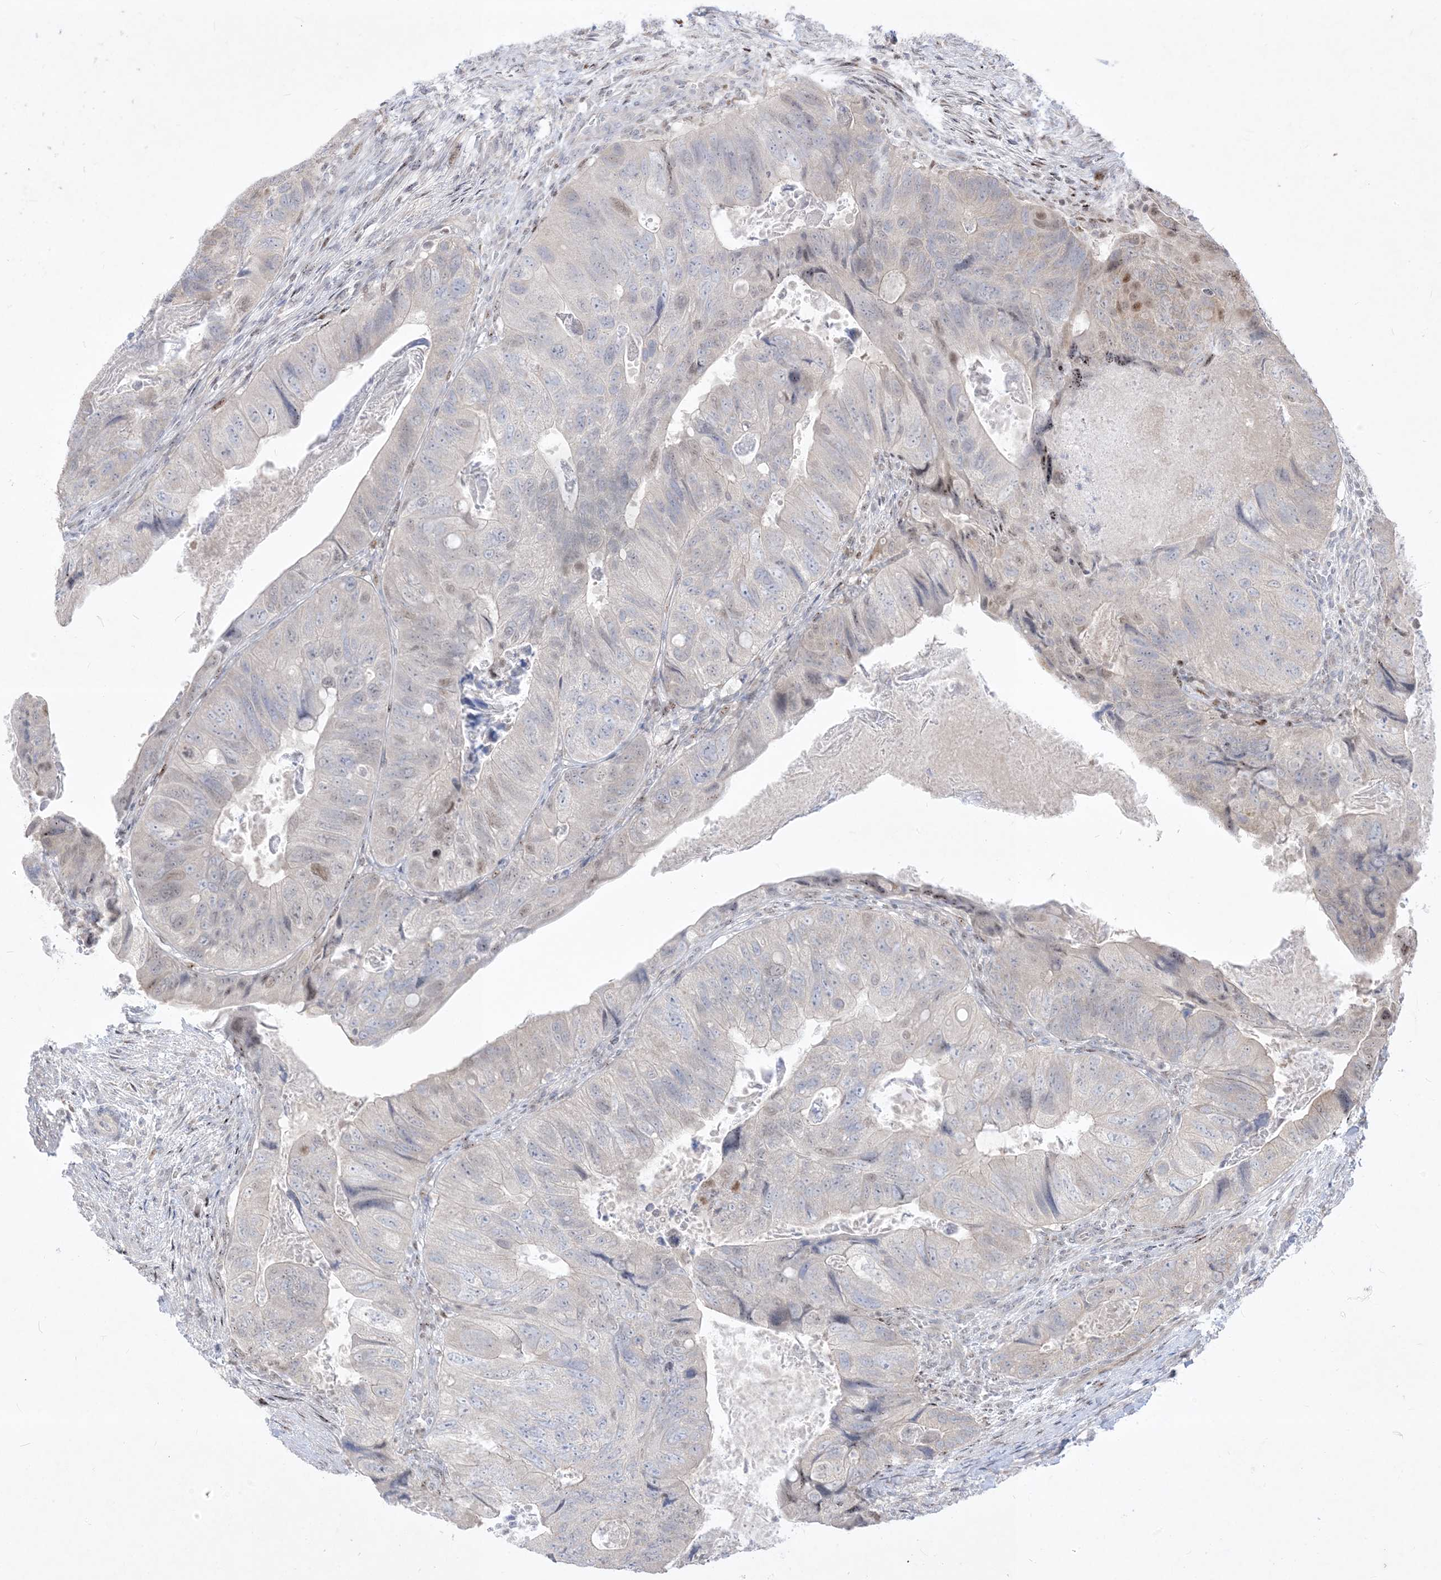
{"staining": {"intensity": "negative", "quantity": "none", "location": "none"}, "tissue": "colorectal cancer", "cell_type": "Tumor cells", "image_type": "cancer", "snomed": [{"axis": "morphology", "description": "Adenocarcinoma, NOS"}, {"axis": "topography", "description": "Rectum"}], "caption": "This is an immunohistochemistry micrograph of adenocarcinoma (colorectal). There is no staining in tumor cells.", "gene": "BHLHE40", "patient": {"sex": "male", "age": 63}}